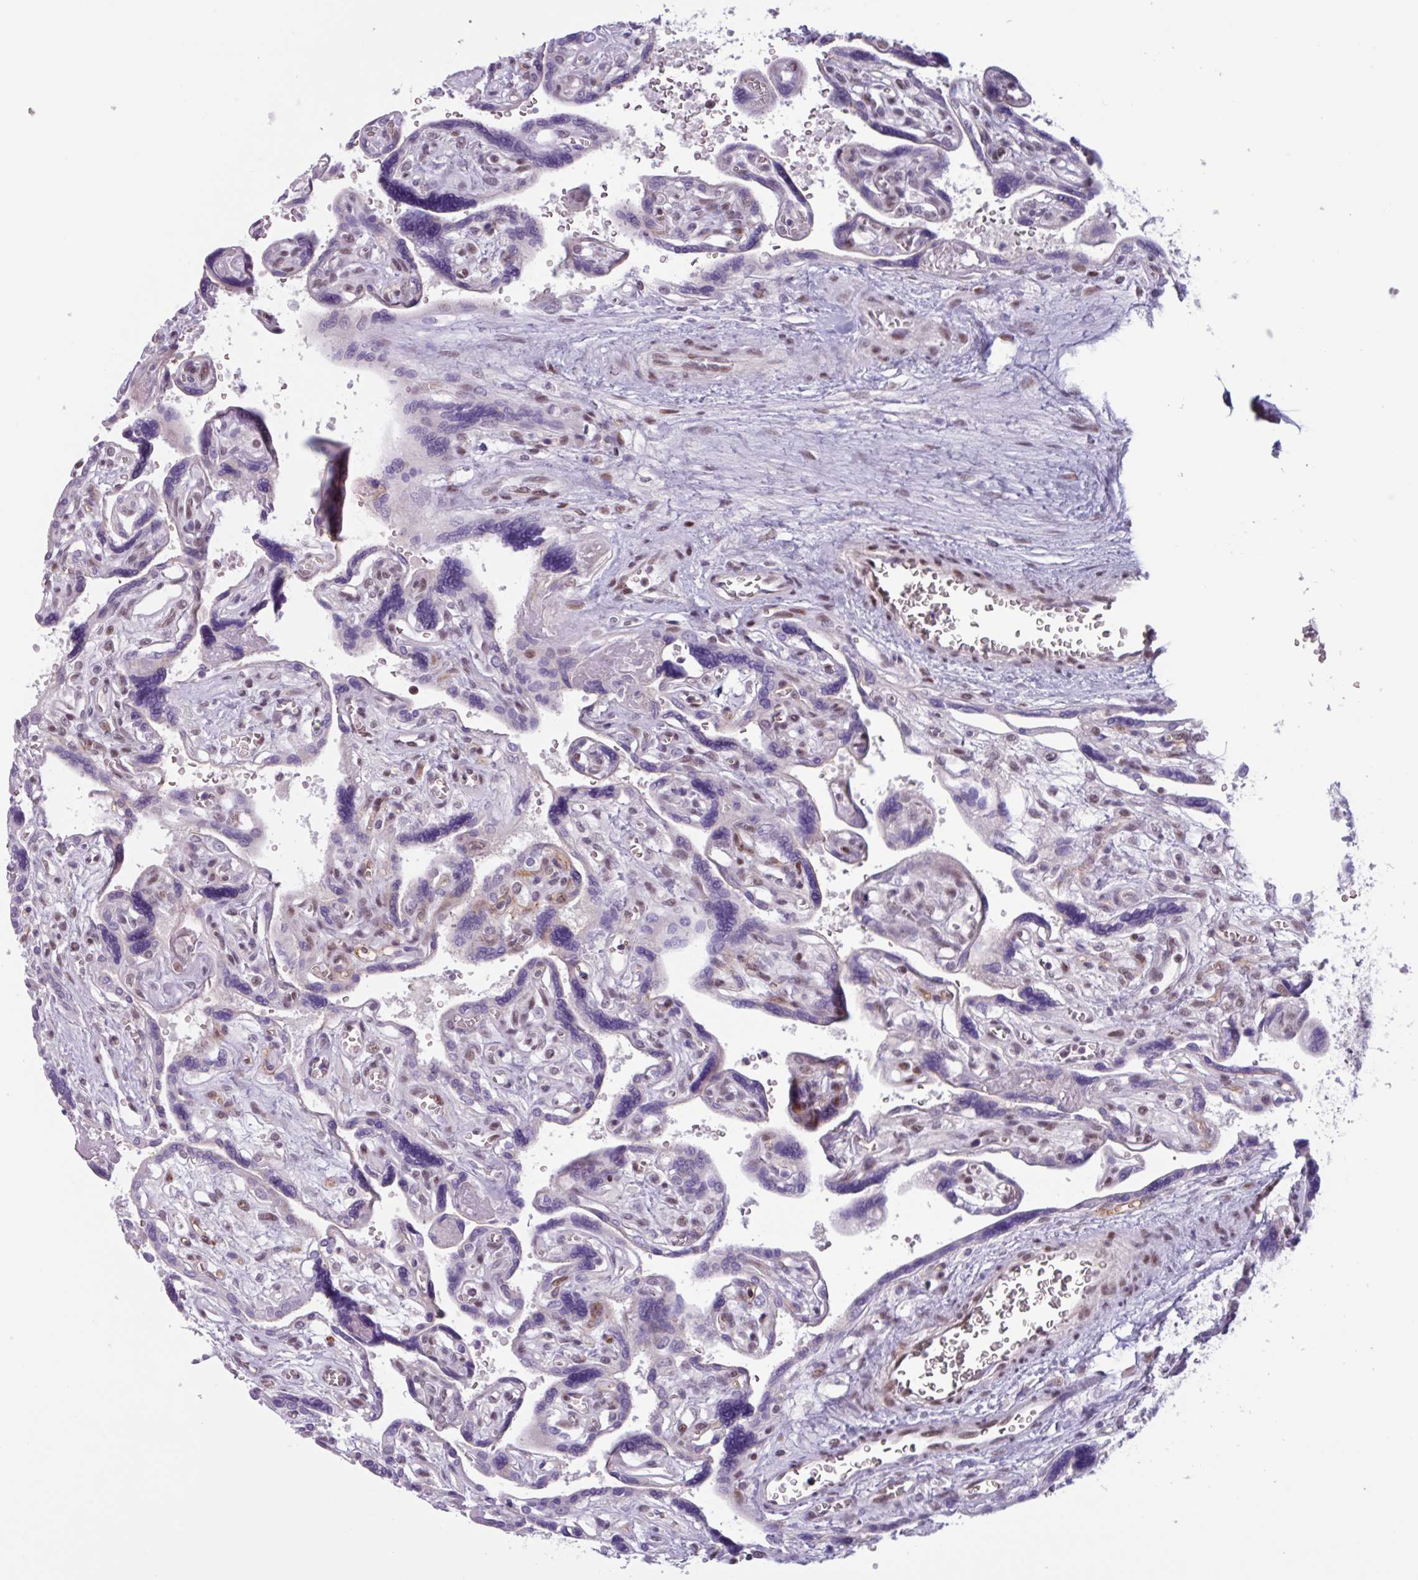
{"staining": {"intensity": "weak", "quantity": "<25%", "location": "nuclear"}, "tissue": "placenta", "cell_type": "Decidual cells", "image_type": "normal", "snomed": [{"axis": "morphology", "description": "Normal tissue, NOS"}, {"axis": "topography", "description": "Placenta"}], "caption": "Immunohistochemistry (IHC) image of benign placenta: human placenta stained with DAB demonstrates no significant protein staining in decidual cells.", "gene": "ZNF575", "patient": {"sex": "female", "age": 39}}